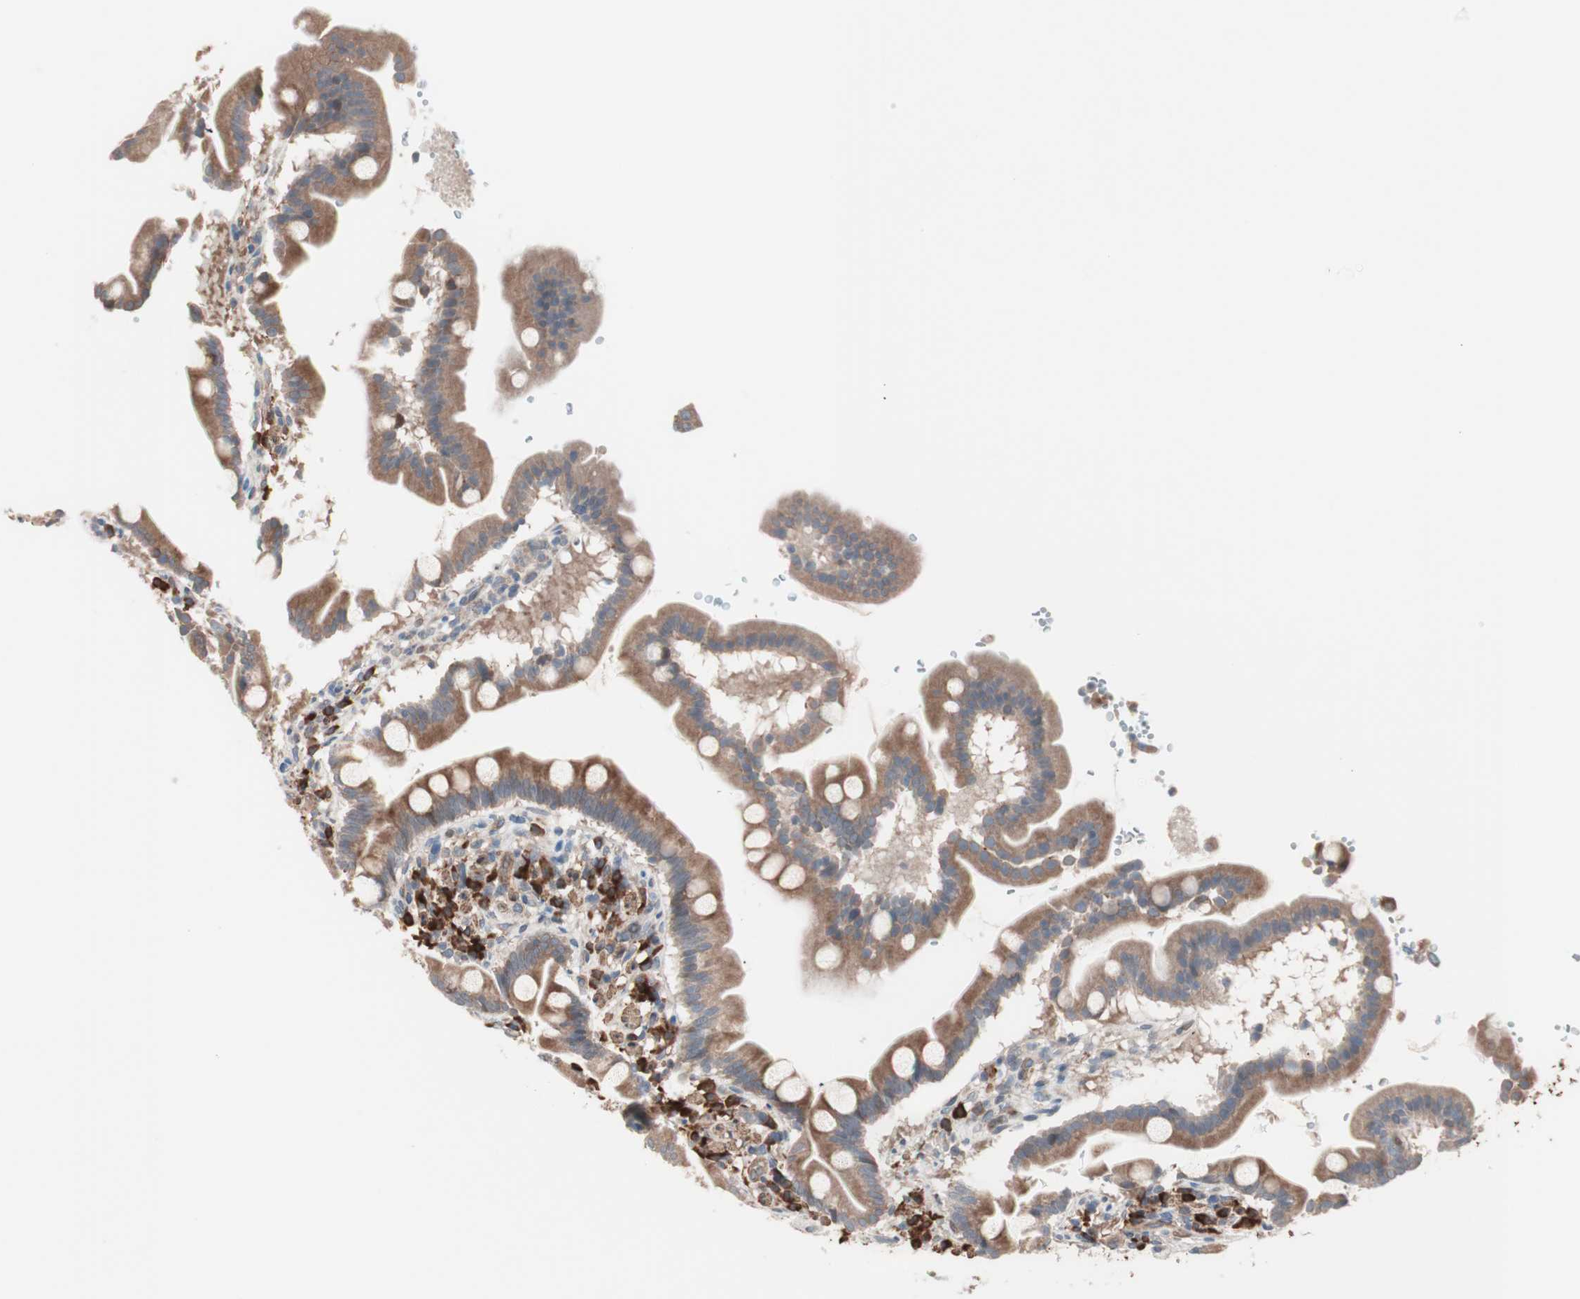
{"staining": {"intensity": "moderate", "quantity": ">75%", "location": "cytoplasmic/membranous"}, "tissue": "duodenum", "cell_type": "Glandular cells", "image_type": "normal", "snomed": [{"axis": "morphology", "description": "Normal tissue, NOS"}, {"axis": "topography", "description": "Duodenum"}], "caption": "Moderate cytoplasmic/membranous protein expression is identified in about >75% of glandular cells in duodenum. The protein is stained brown, and the nuclei are stained in blue (DAB IHC with brightfield microscopy, high magnification).", "gene": "ALG5", "patient": {"sex": "male", "age": 50}}